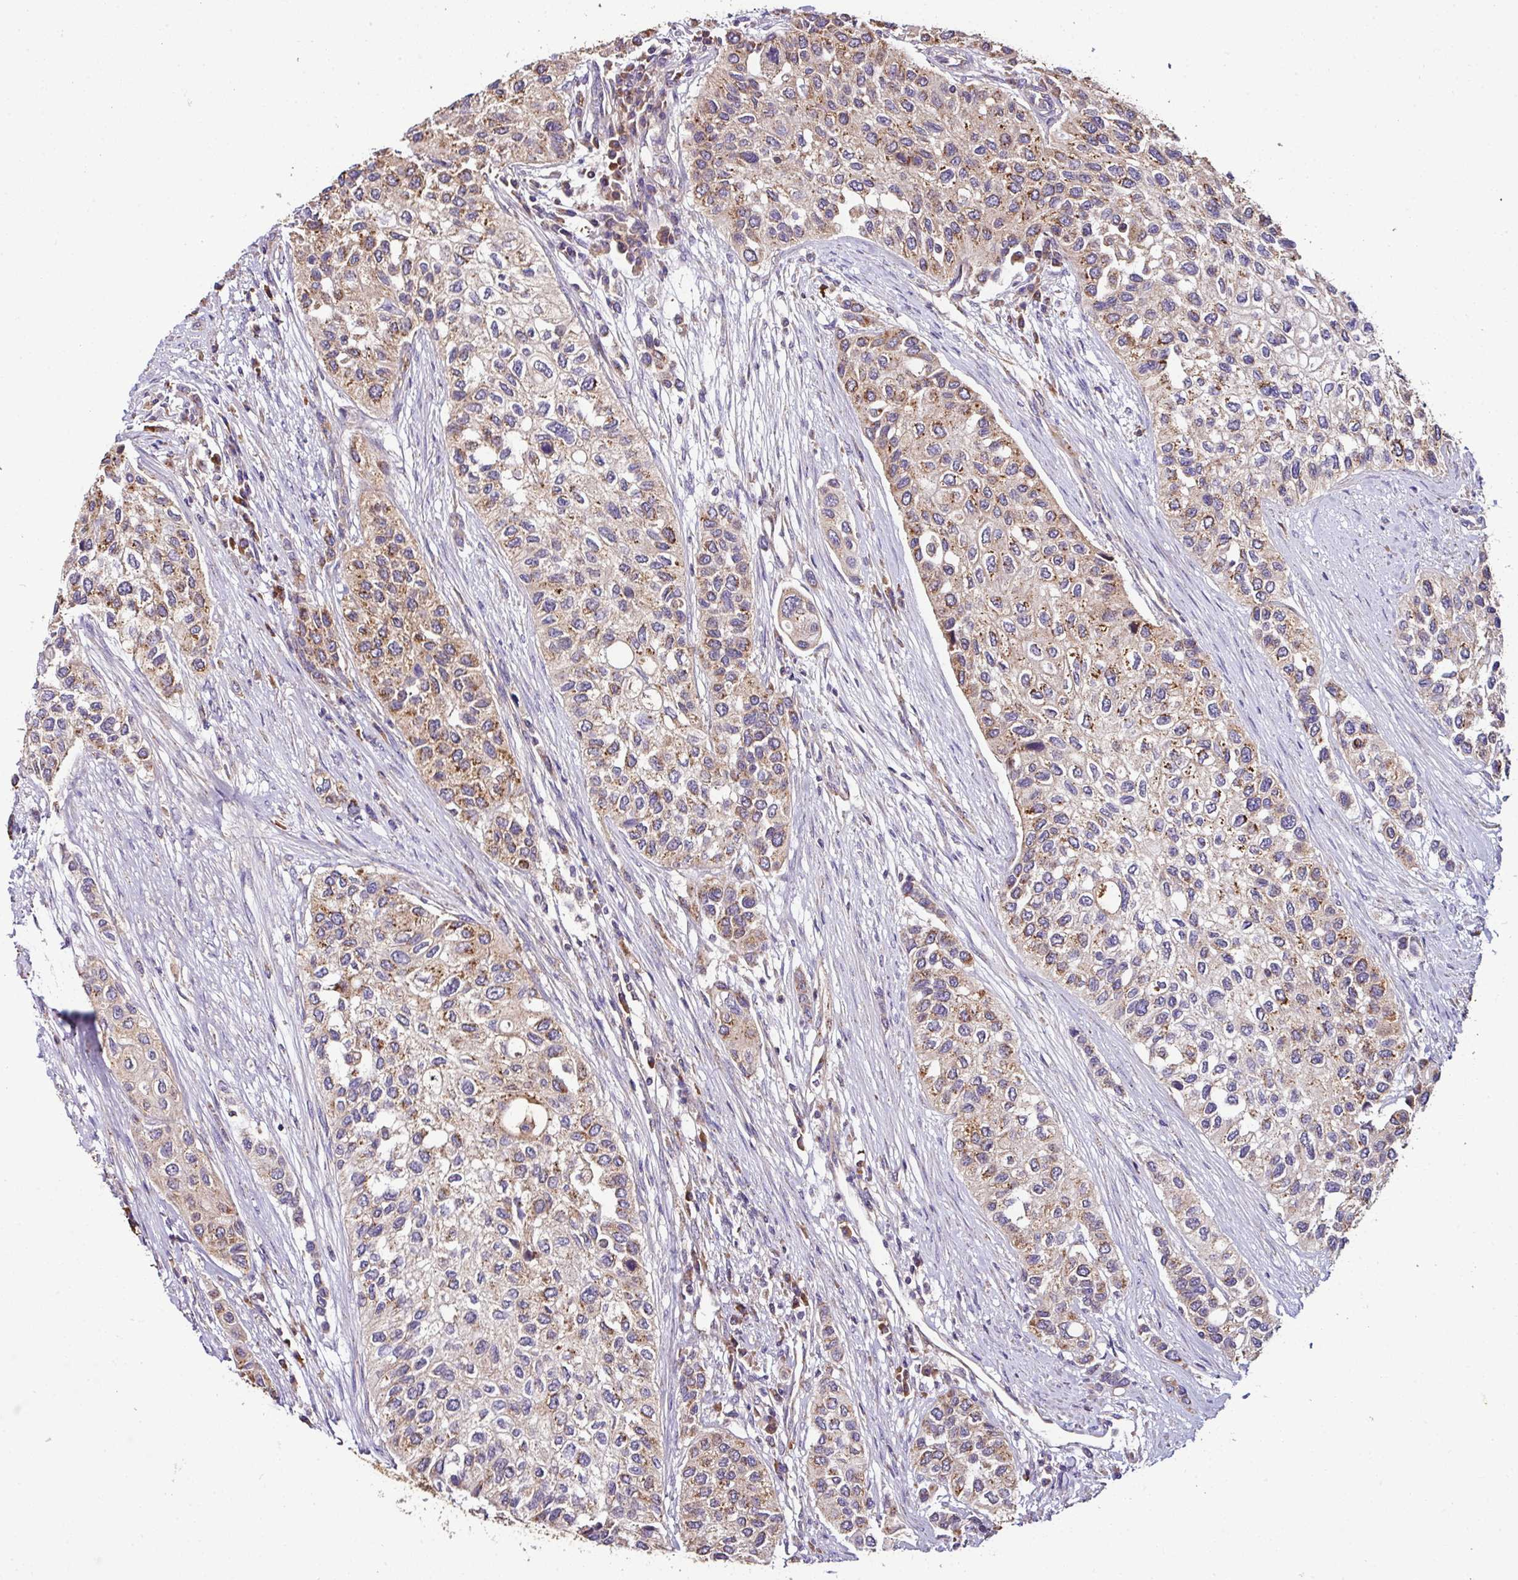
{"staining": {"intensity": "moderate", "quantity": "25%-75%", "location": "cytoplasmic/membranous"}, "tissue": "urothelial cancer", "cell_type": "Tumor cells", "image_type": "cancer", "snomed": [{"axis": "morphology", "description": "Normal tissue, NOS"}, {"axis": "morphology", "description": "Urothelial carcinoma, High grade"}, {"axis": "topography", "description": "Vascular tissue"}, {"axis": "topography", "description": "Urinary bladder"}], "caption": "A micrograph showing moderate cytoplasmic/membranous expression in approximately 25%-75% of tumor cells in urothelial cancer, as visualized by brown immunohistochemical staining.", "gene": "CPD", "patient": {"sex": "female", "age": 56}}